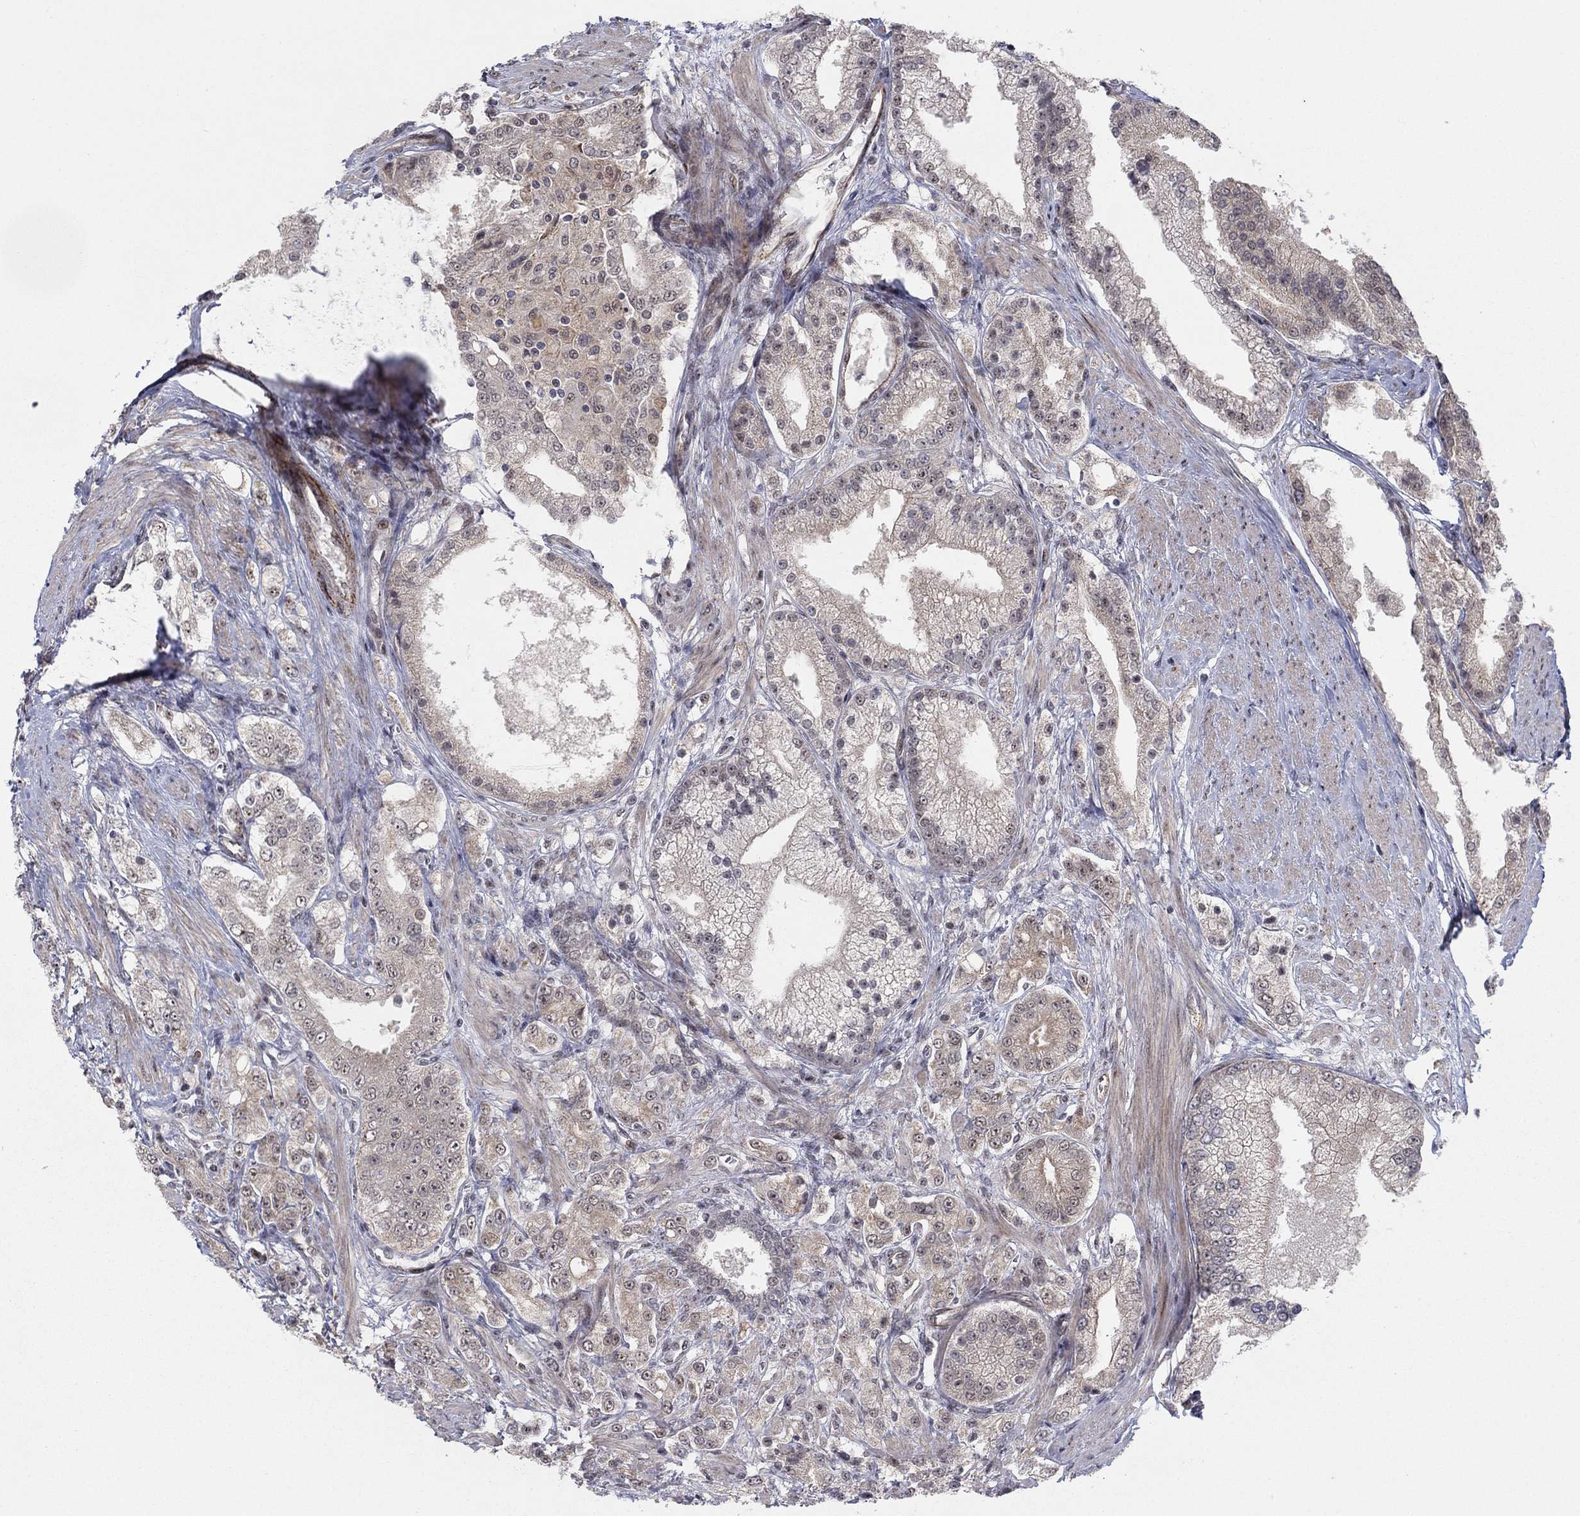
{"staining": {"intensity": "negative", "quantity": "none", "location": "none"}, "tissue": "prostate cancer", "cell_type": "Tumor cells", "image_type": "cancer", "snomed": [{"axis": "morphology", "description": "Adenocarcinoma, NOS"}, {"axis": "topography", "description": "Prostate and seminal vesicle, NOS"}, {"axis": "topography", "description": "Prostate"}], "caption": "Tumor cells are negative for brown protein staining in prostate cancer.", "gene": "ZNF395", "patient": {"sex": "male", "age": 67}}